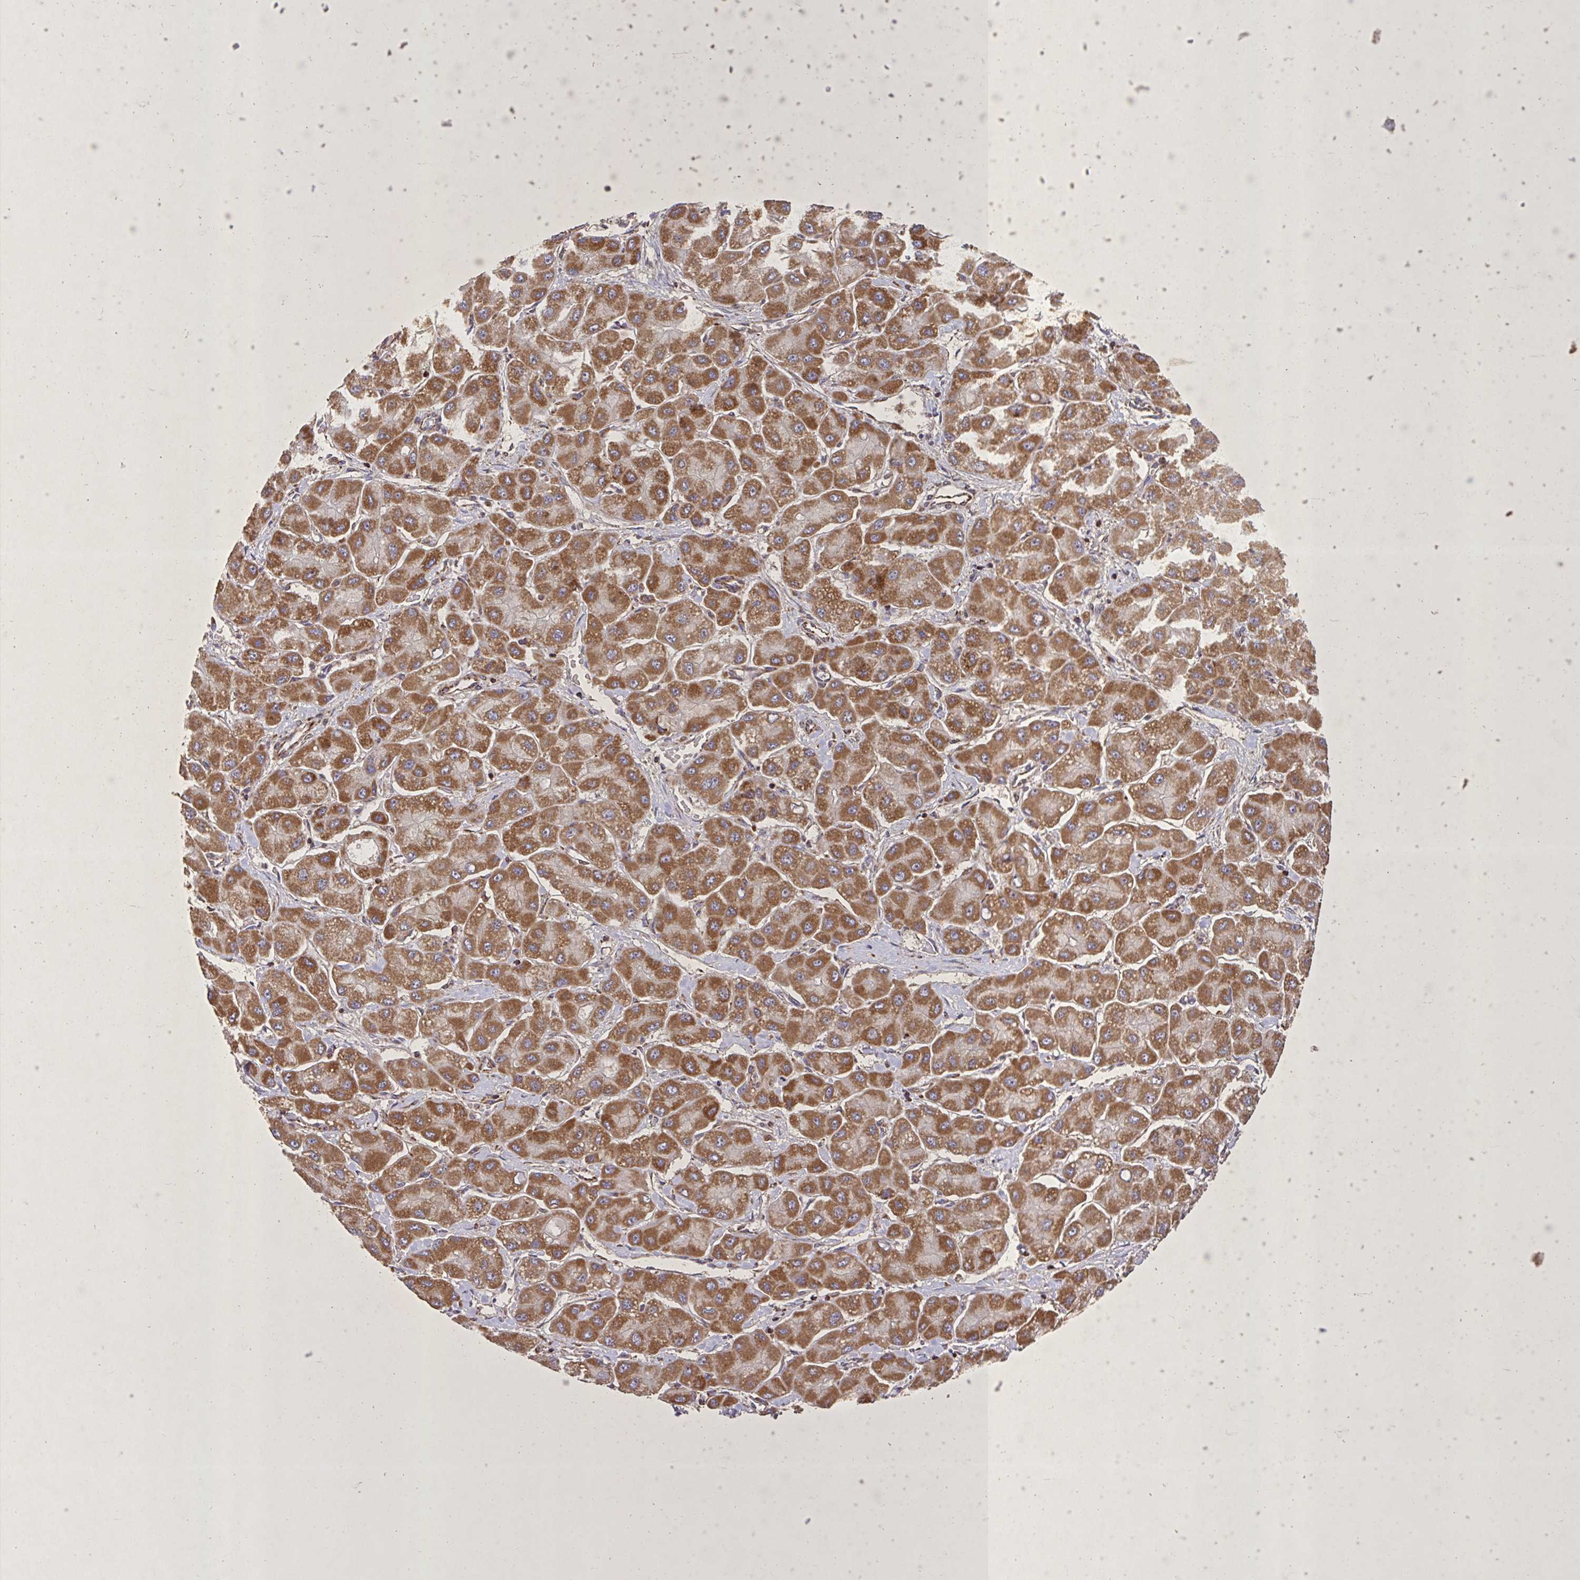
{"staining": {"intensity": "moderate", "quantity": ">75%", "location": "cytoplasmic/membranous"}, "tissue": "liver cancer", "cell_type": "Tumor cells", "image_type": "cancer", "snomed": [{"axis": "morphology", "description": "Carcinoma, Hepatocellular, NOS"}, {"axis": "topography", "description": "Liver"}], "caption": "Human liver cancer (hepatocellular carcinoma) stained with a brown dye shows moderate cytoplasmic/membranous positive expression in about >75% of tumor cells.", "gene": "AGK", "patient": {"sex": "male", "age": 40}}